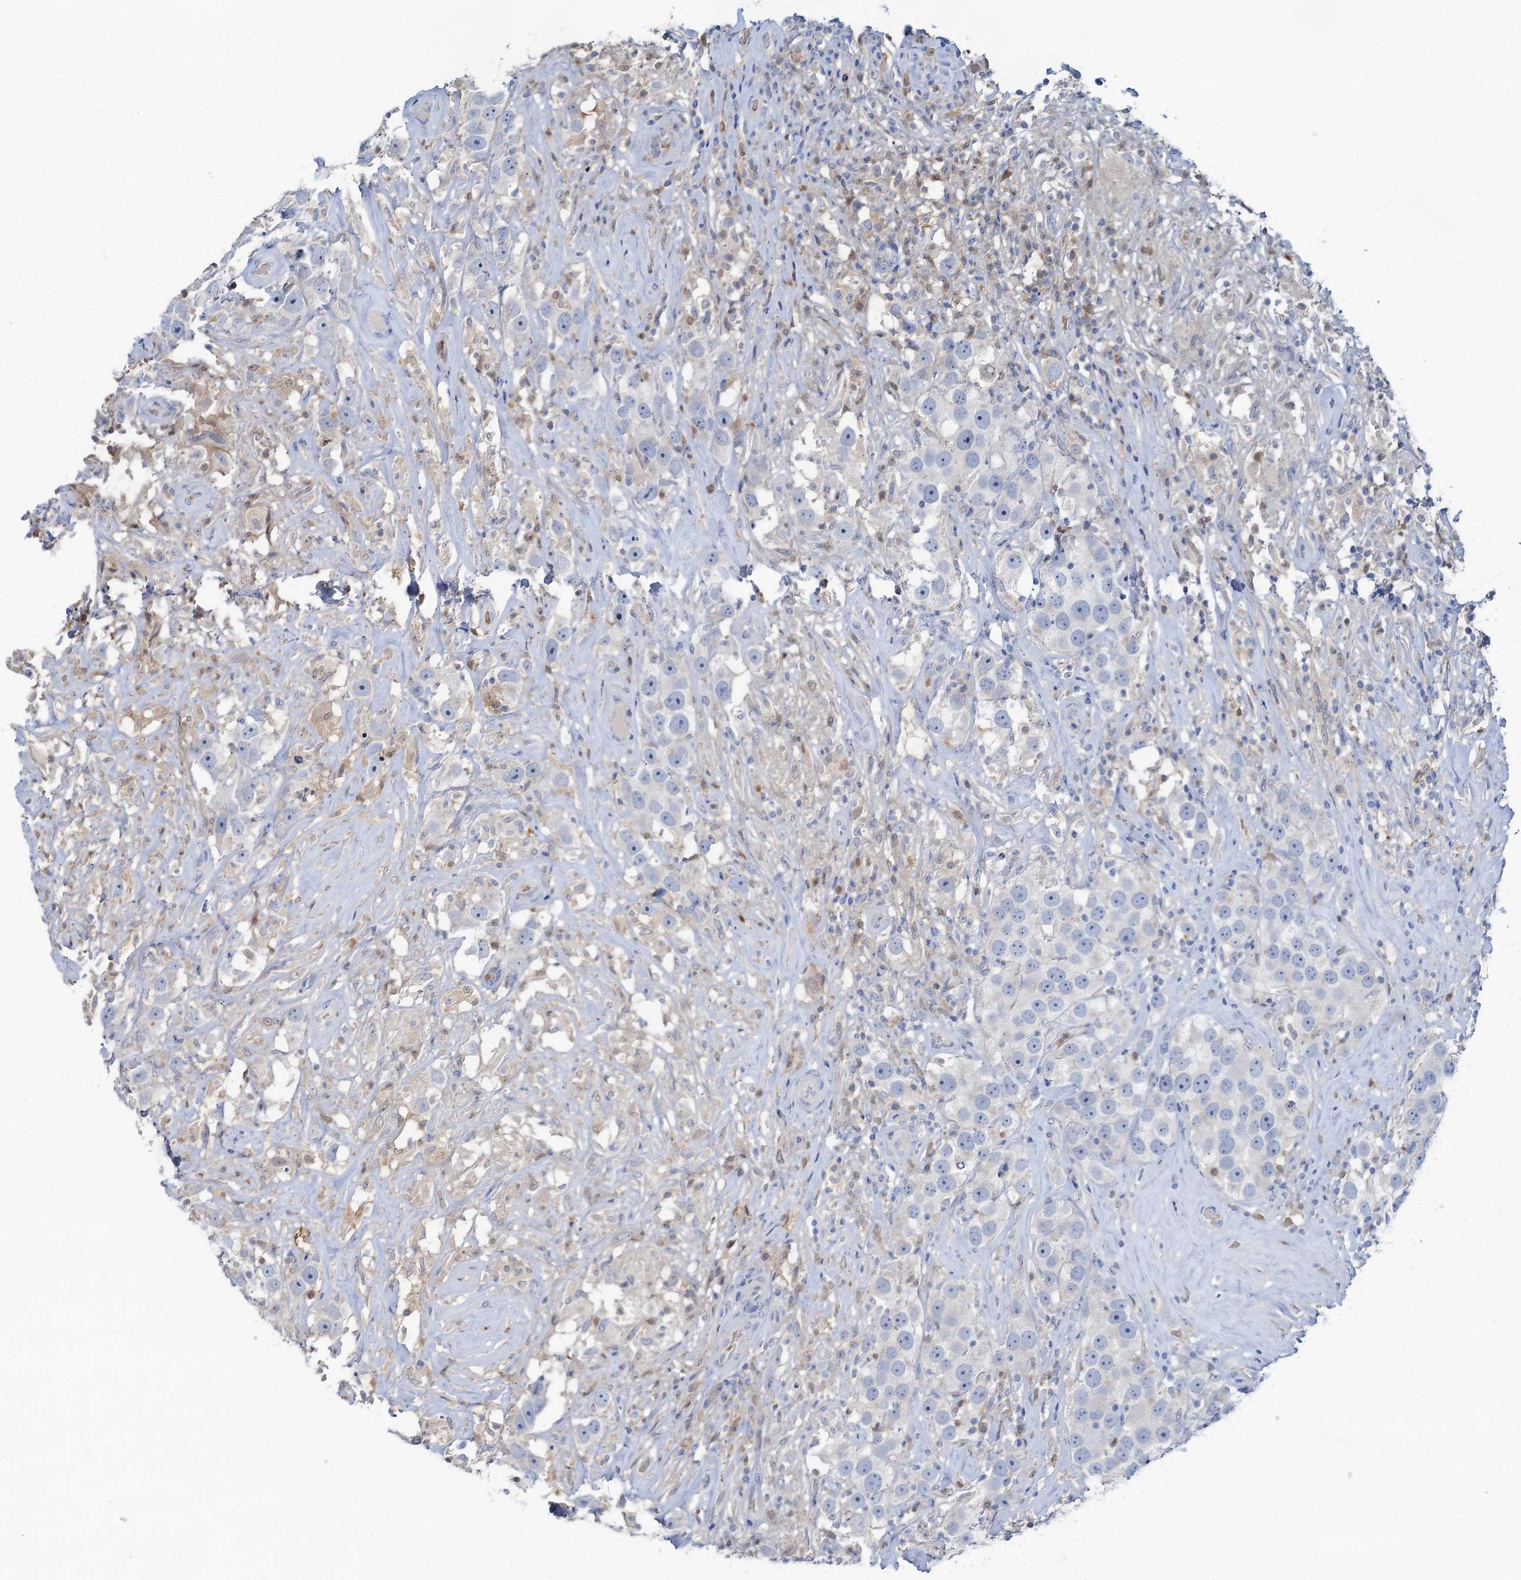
{"staining": {"intensity": "negative", "quantity": "none", "location": "none"}, "tissue": "testis cancer", "cell_type": "Tumor cells", "image_type": "cancer", "snomed": [{"axis": "morphology", "description": "Seminoma, NOS"}, {"axis": "topography", "description": "Testis"}], "caption": "An IHC micrograph of testis seminoma is shown. There is no staining in tumor cells of testis seminoma.", "gene": "FAH", "patient": {"sex": "male", "age": 49}}